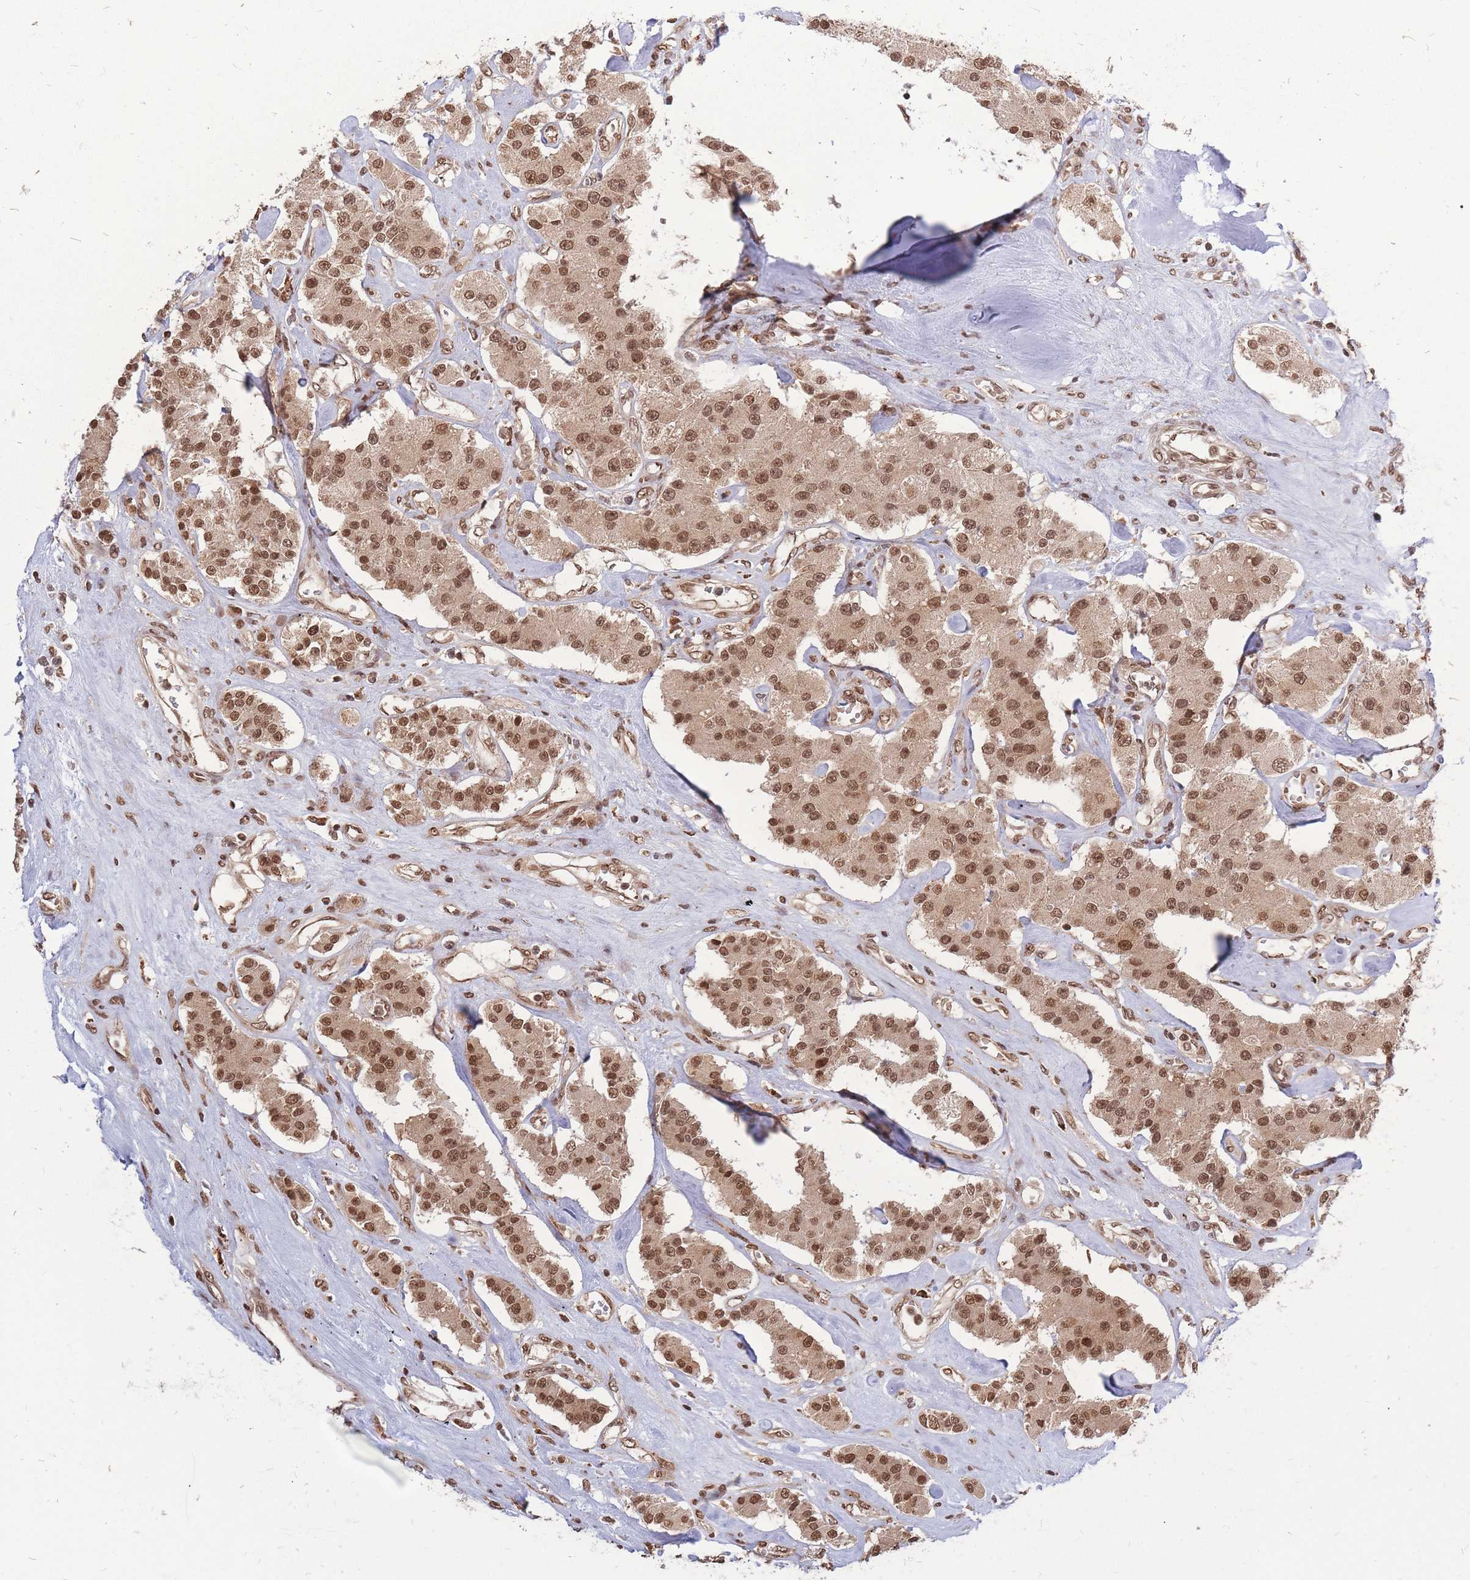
{"staining": {"intensity": "moderate", "quantity": ">75%", "location": "nuclear"}, "tissue": "carcinoid", "cell_type": "Tumor cells", "image_type": "cancer", "snomed": [{"axis": "morphology", "description": "Carcinoid, malignant, NOS"}, {"axis": "topography", "description": "Pancreas"}], "caption": "Malignant carcinoid stained for a protein (brown) displays moderate nuclear positive positivity in approximately >75% of tumor cells.", "gene": "SRA1", "patient": {"sex": "male", "age": 41}}